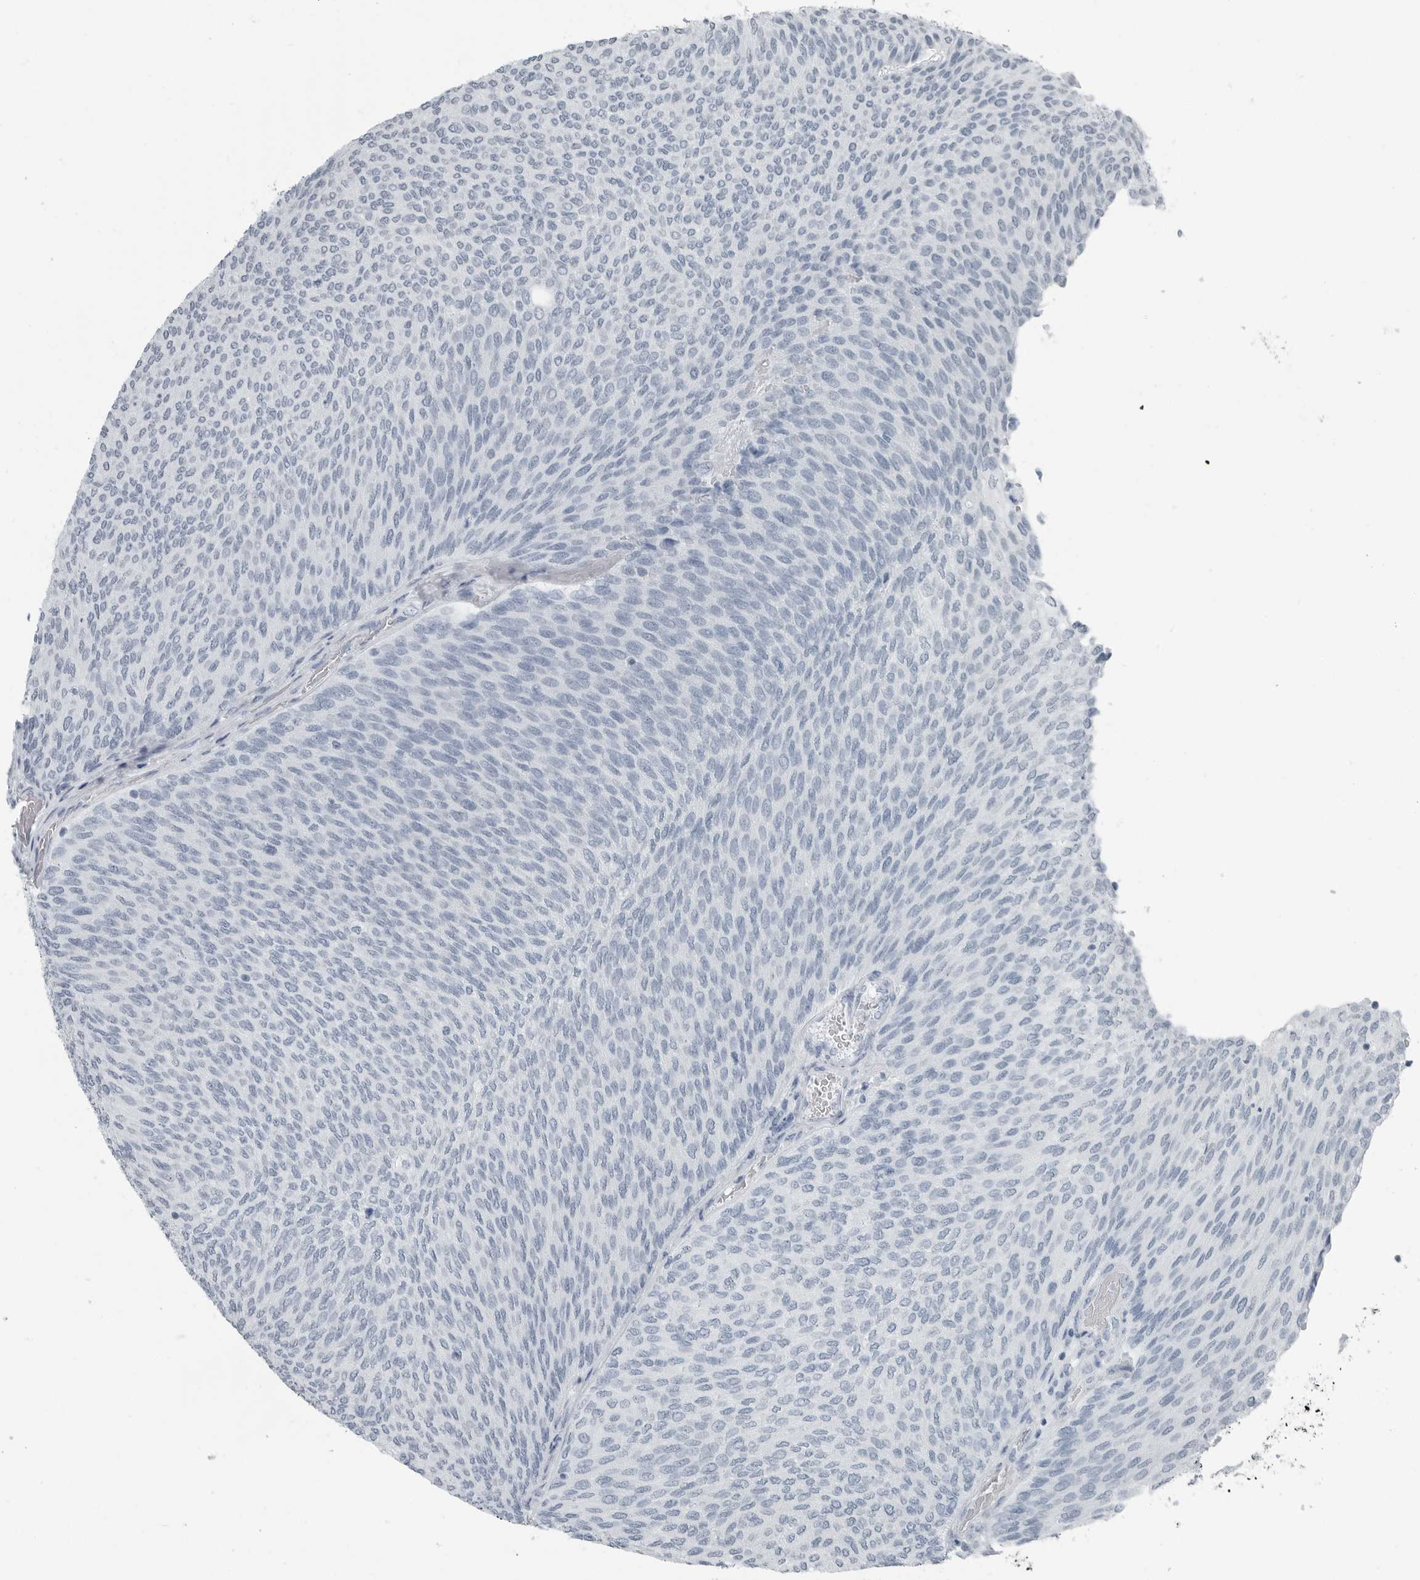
{"staining": {"intensity": "negative", "quantity": "none", "location": "none"}, "tissue": "urothelial cancer", "cell_type": "Tumor cells", "image_type": "cancer", "snomed": [{"axis": "morphology", "description": "Urothelial carcinoma, Low grade"}, {"axis": "topography", "description": "Urinary bladder"}], "caption": "Tumor cells show no significant positivity in urothelial cancer.", "gene": "FABP6", "patient": {"sex": "female", "age": 79}}